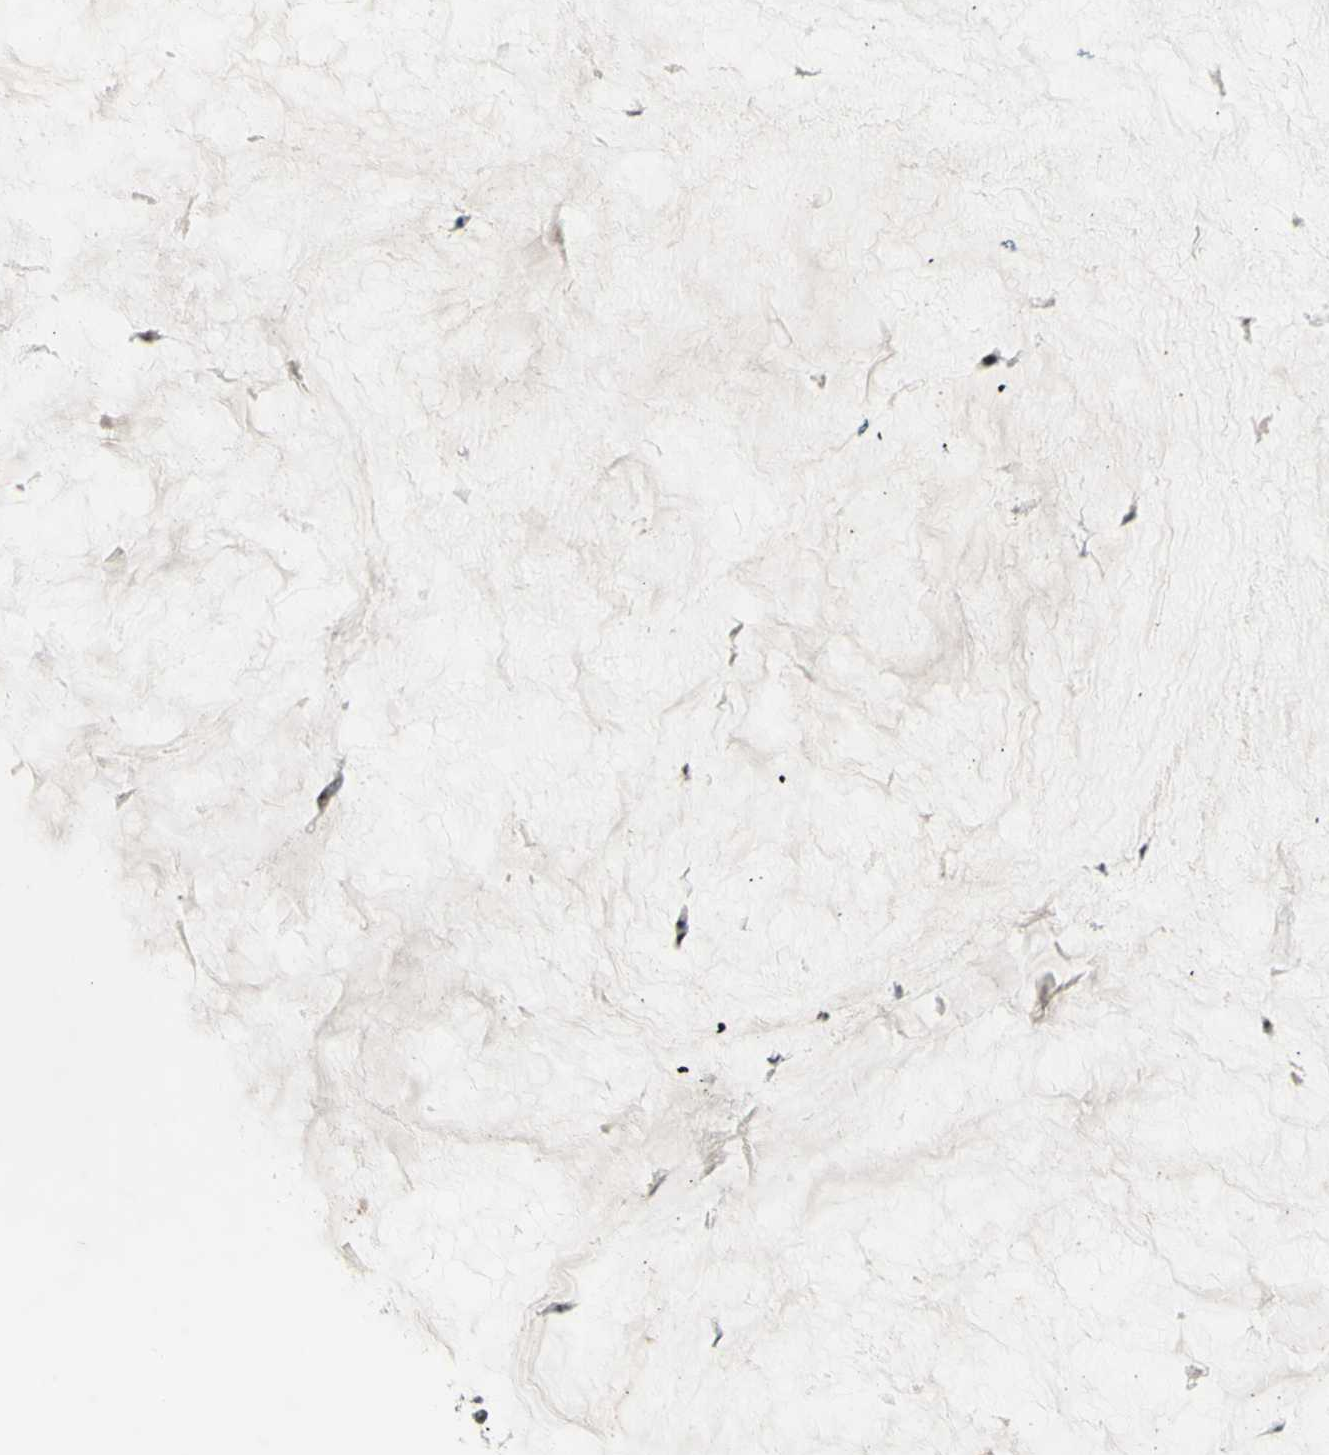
{"staining": {"intensity": "moderate", "quantity": "25%-75%", "location": "nuclear"}, "tissue": "pancreatic cancer", "cell_type": "Tumor cells", "image_type": "cancer", "snomed": [{"axis": "morphology", "description": "Adenocarcinoma, NOS"}, {"axis": "topography", "description": "Pancreas"}], "caption": "Immunohistochemistry (IHC) staining of pancreatic adenocarcinoma, which reveals medium levels of moderate nuclear positivity in approximately 25%-75% of tumor cells indicating moderate nuclear protein staining. The staining was performed using DAB (3,3'-diaminobenzidine) (brown) for protein detection and nuclei were counterstained in hematoxylin (blue).", "gene": "SUPT6H", "patient": {"sex": "male", "age": 41}}